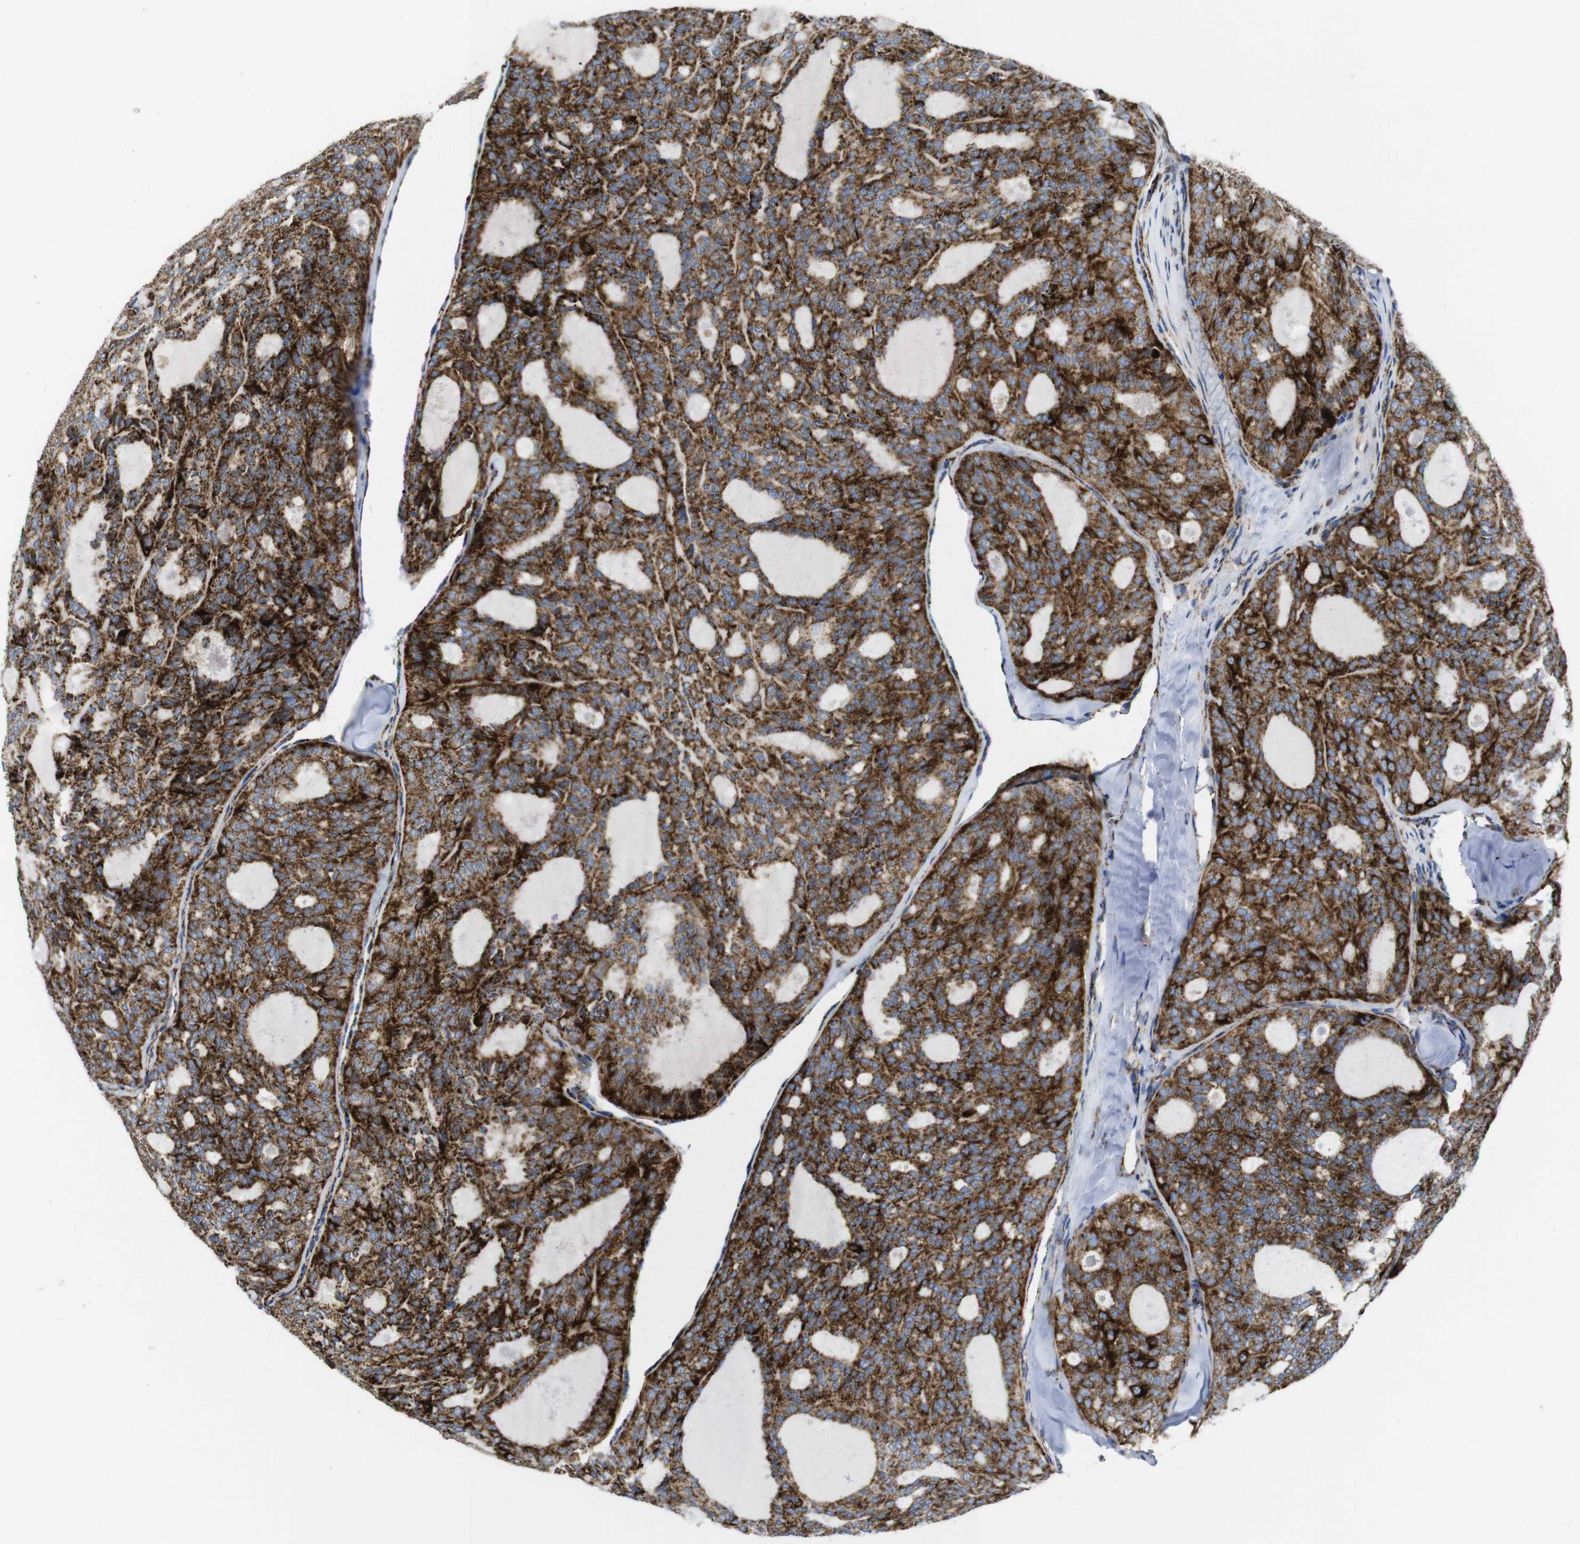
{"staining": {"intensity": "strong", "quantity": ">75%", "location": "cytoplasmic/membranous"}, "tissue": "thyroid cancer", "cell_type": "Tumor cells", "image_type": "cancer", "snomed": [{"axis": "morphology", "description": "Follicular adenoma carcinoma, NOS"}, {"axis": "topography", "description": "Thyroid gland"}], "caption": "A brown stain labels strong cytoplasmic/membranous expression of a protein in thyroid cancer (follicular adenoma carcinoma) tumor cells.", "gene": "TMEM192", "patient": {"sex": "male", "age": 75}}